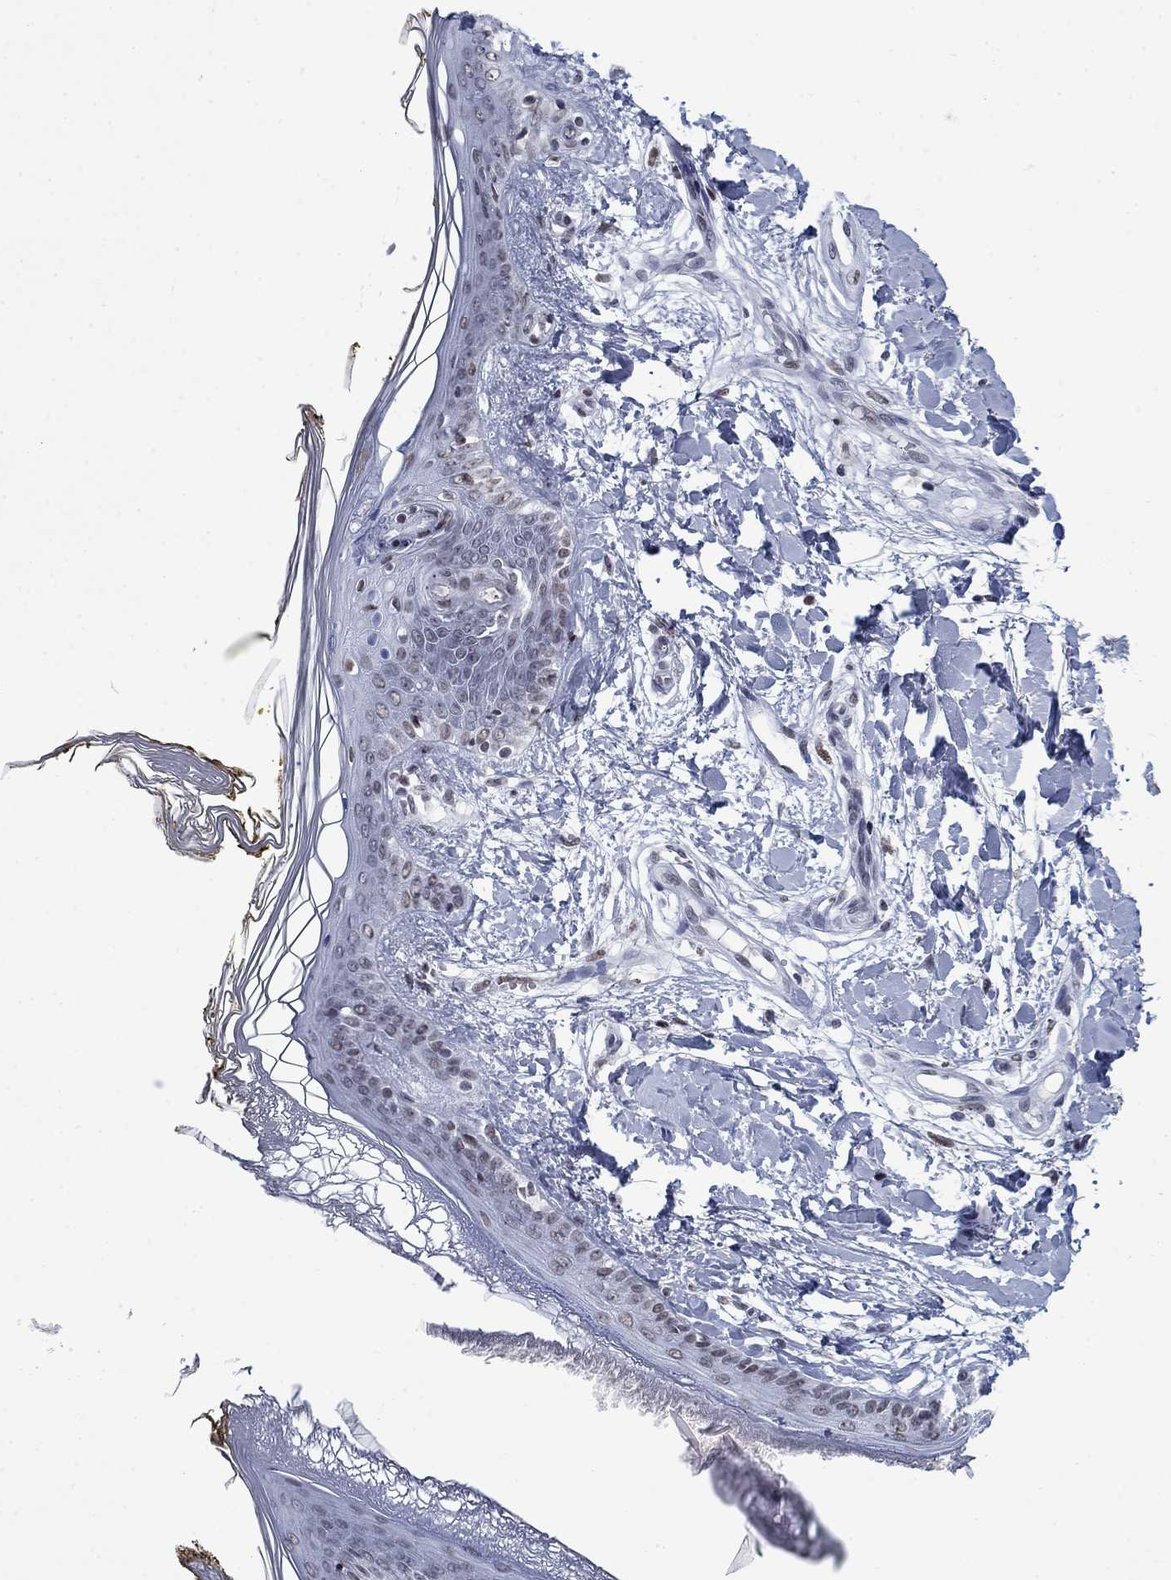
{"staining": {"intensity": "negative", "quantity": "none", "location": "none"}, "tissue": "skin", "cell_type": "Fibroblasts", "image_type": "normal", "snomed": [{"axis": "morphology", "description": "Normal tissue, NOS"}, {"axis": "topography", "description": "Skin"}], "caption": "IHC of unremarkable human skin exhibits no positivity in fibroblasts. (Stains: DAB immunohistochemistry with hematoxylin counter stain, Microscopy: brightfield microscopy at high magnification).", "gene": "NPAS3", "patient": {"sex": "female", "age": 34}}